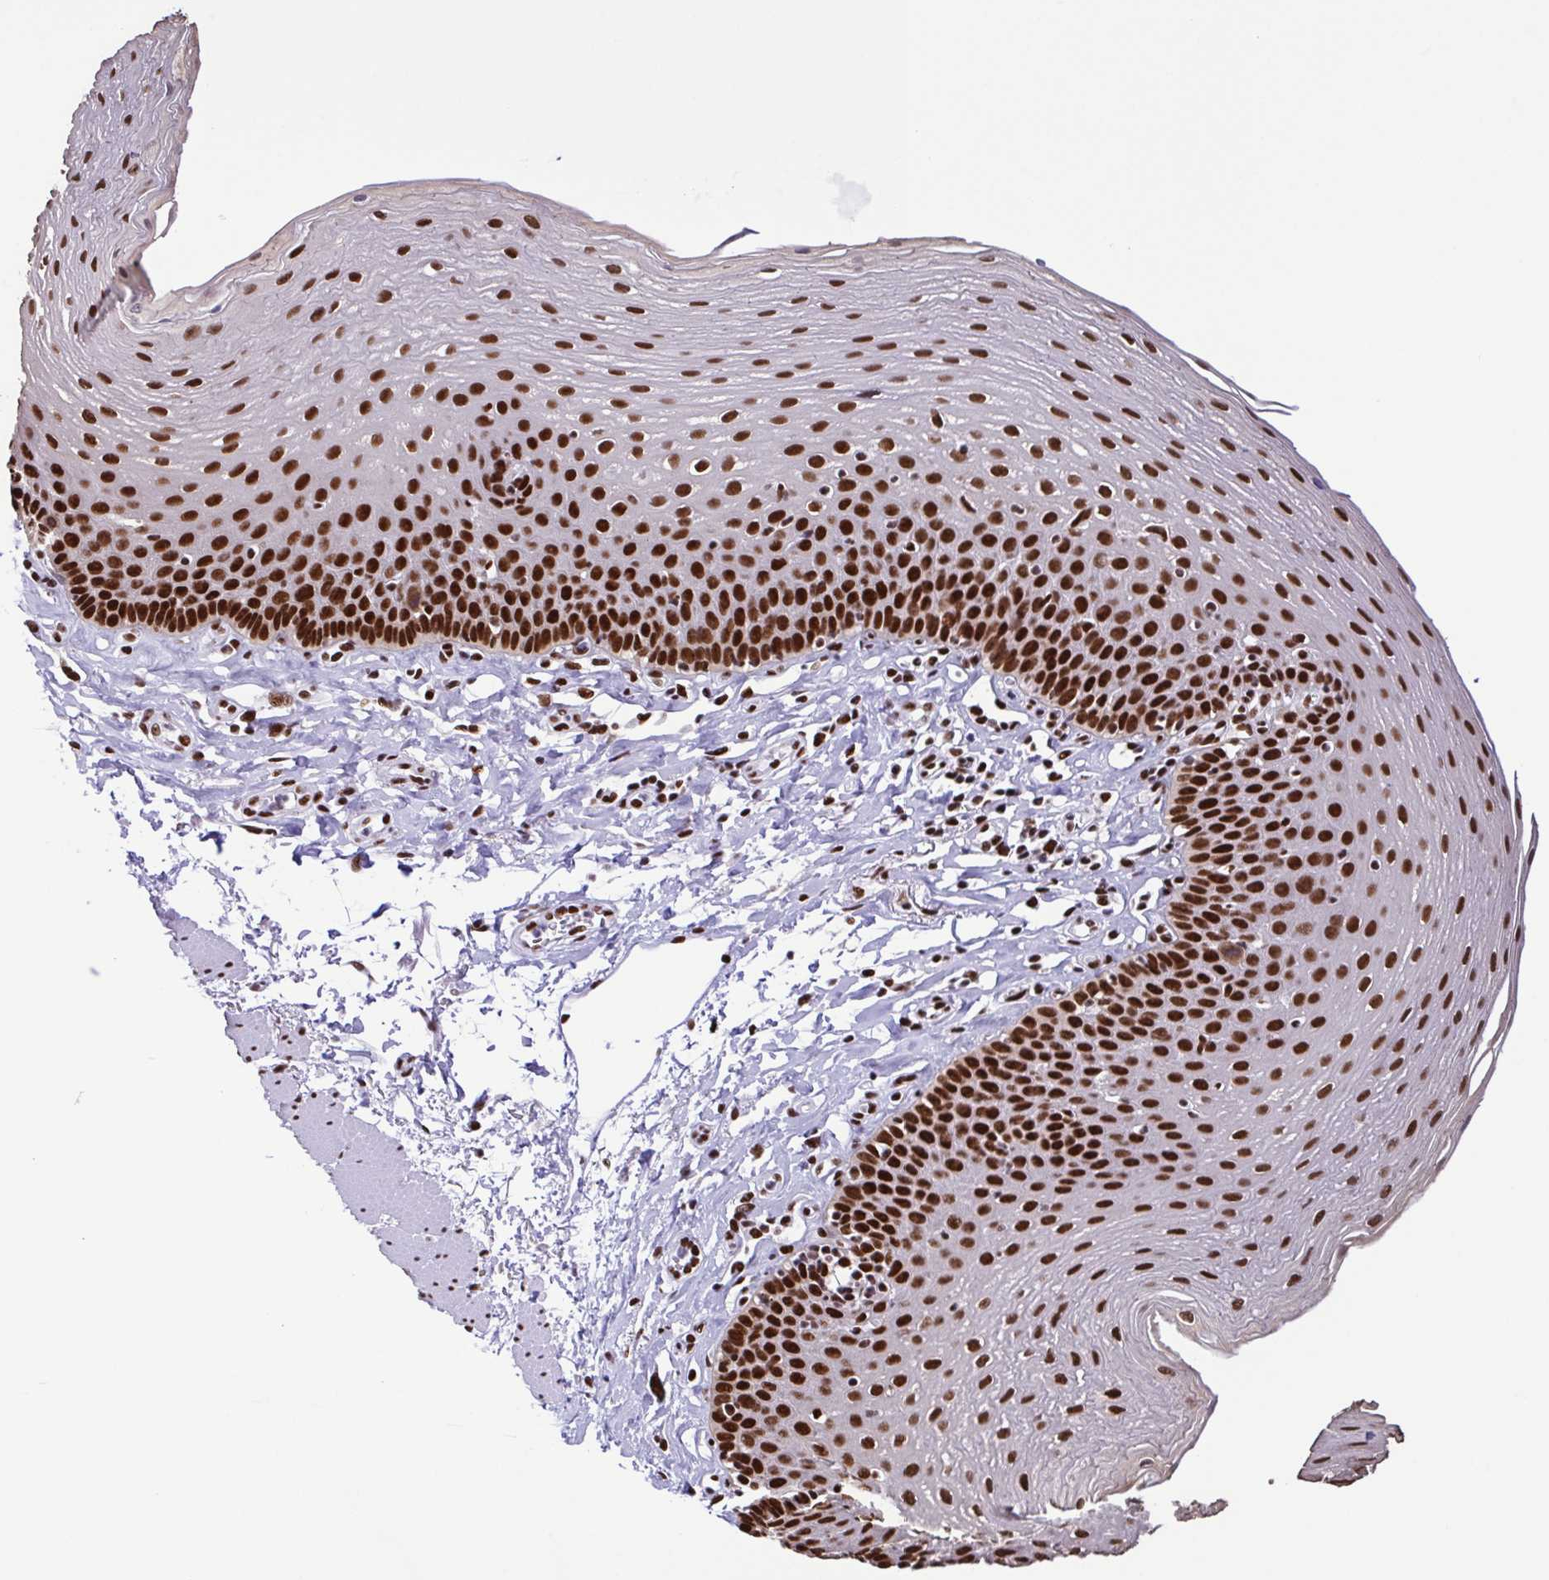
{"staining": {"intensity": "strong", "quantity": ">75%", "location": "nuclear"}, "tissue": "esophagus", "cell_type": "Squamous epithelial cells", "image_type": "normal", "snomed": [{"axis": "morphology", "description": "Normal tissue, NOS"}, {"axis": "topography", "description": "Esophagus"}], "caption": "Brown immunohistochemical staining in unremarkable esophagus demonstrates strong nuclear staining in about >75% of squamous epithelial cells. The staining is performed using DAB (3,3'-diaminobenzidine) brown chromogen to label protein expression. The nuclei are counter-stained blue using hematoxylin.", "gene": "TRIM28", "patient": {"sex": "female", "age": 81}}